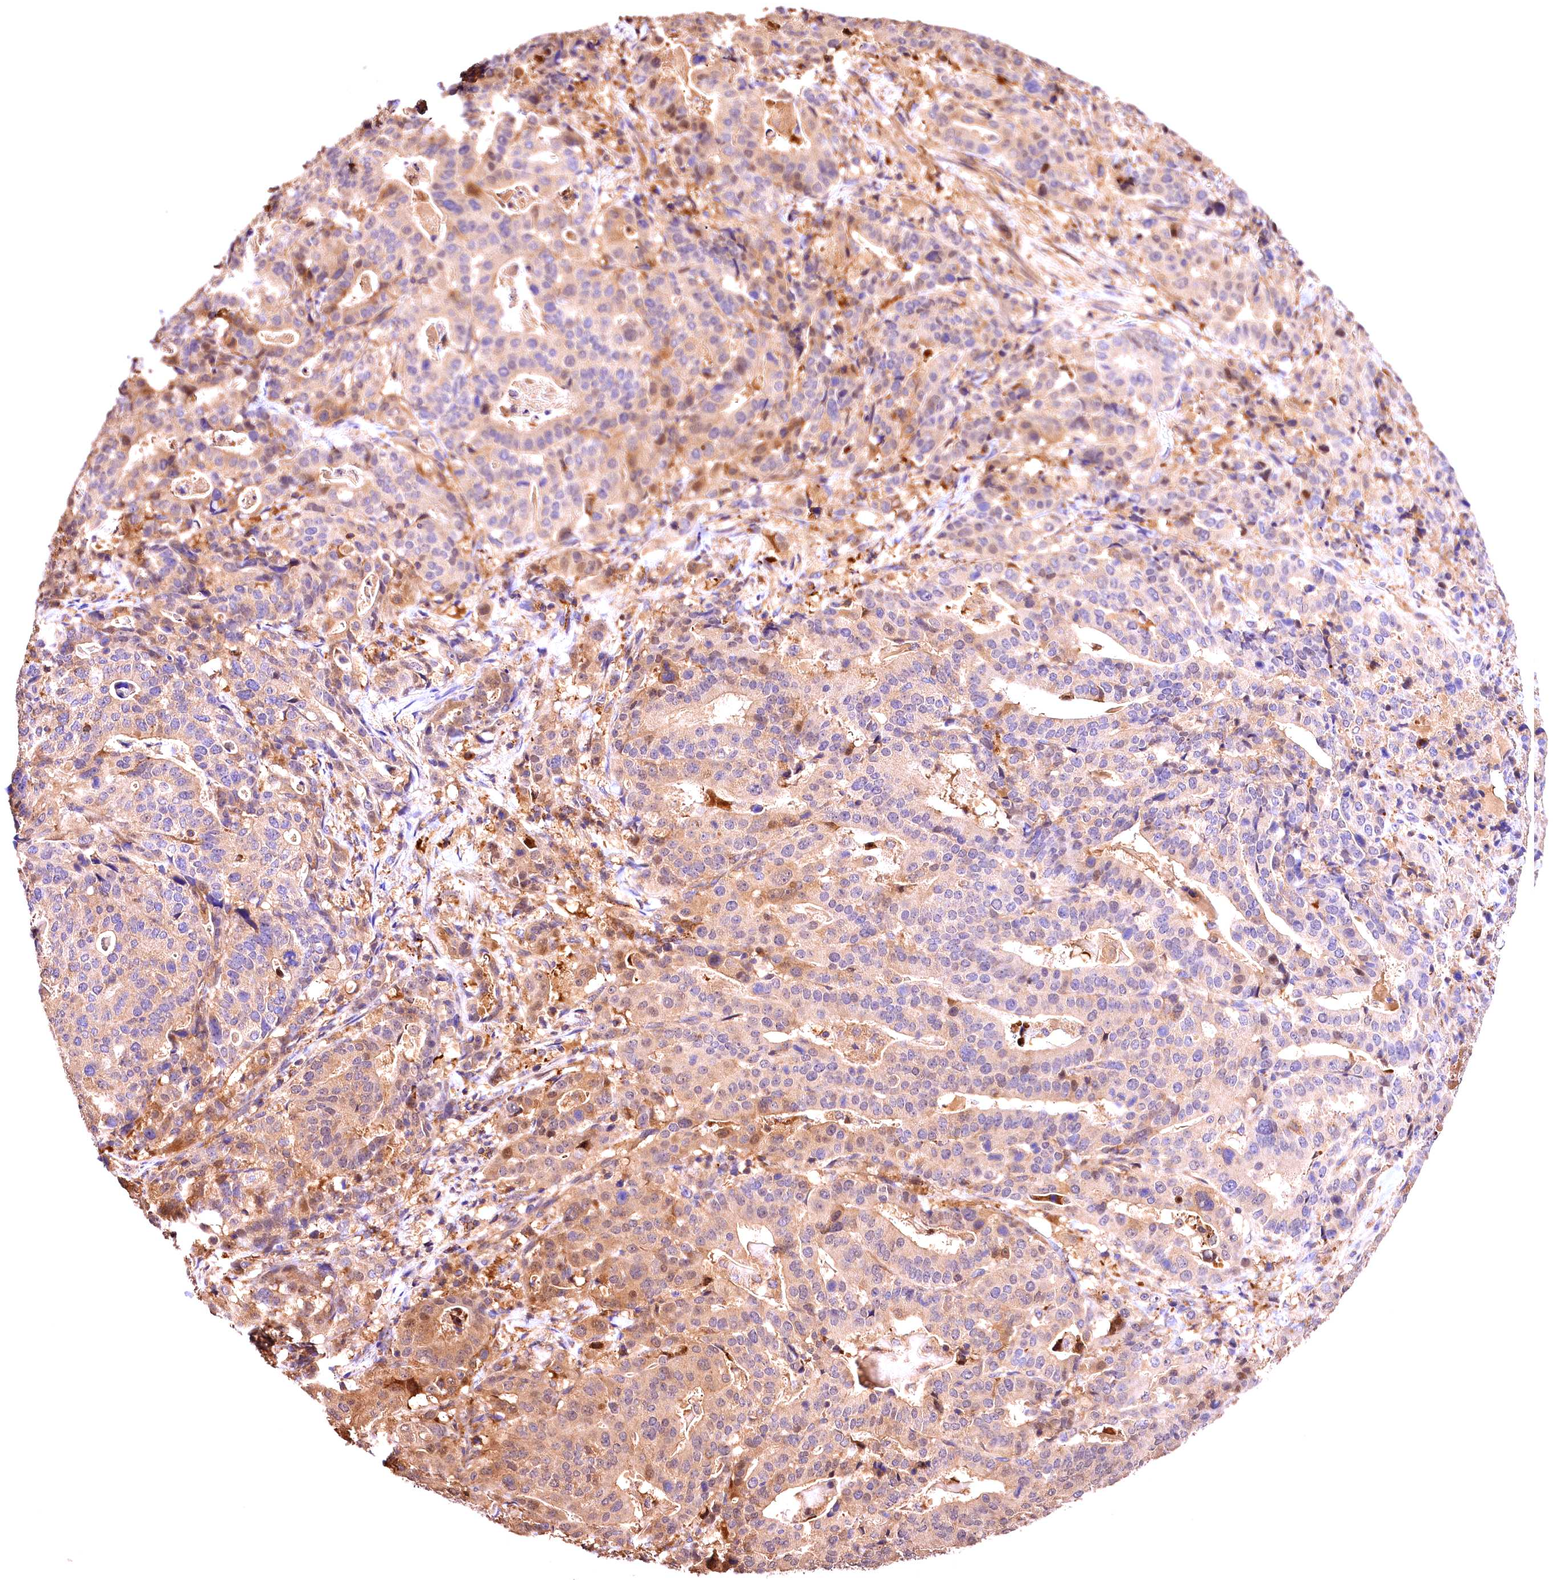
{"staining": {"intensity": "weak", "quantity": "<25%", "location": "cytoplasmic/membranous"}, "tissue": "stomach cancer", "cell_type": "Tumor cells", "image_type": "cancer", "snomed": [{"axis": "morphology", "description": "Adenocarcinoma, NOS"}, {"axis": "topography", "description": "Stomach"}], "caption": "DAB (3,3'-diaminobenzidine) immunohistochemical staining of stomach cancer (adenocarcinoma) shows no significant expression in tumor cells.", "gene": "KPTN", "patient": {"sex": "male", "age": 48}}